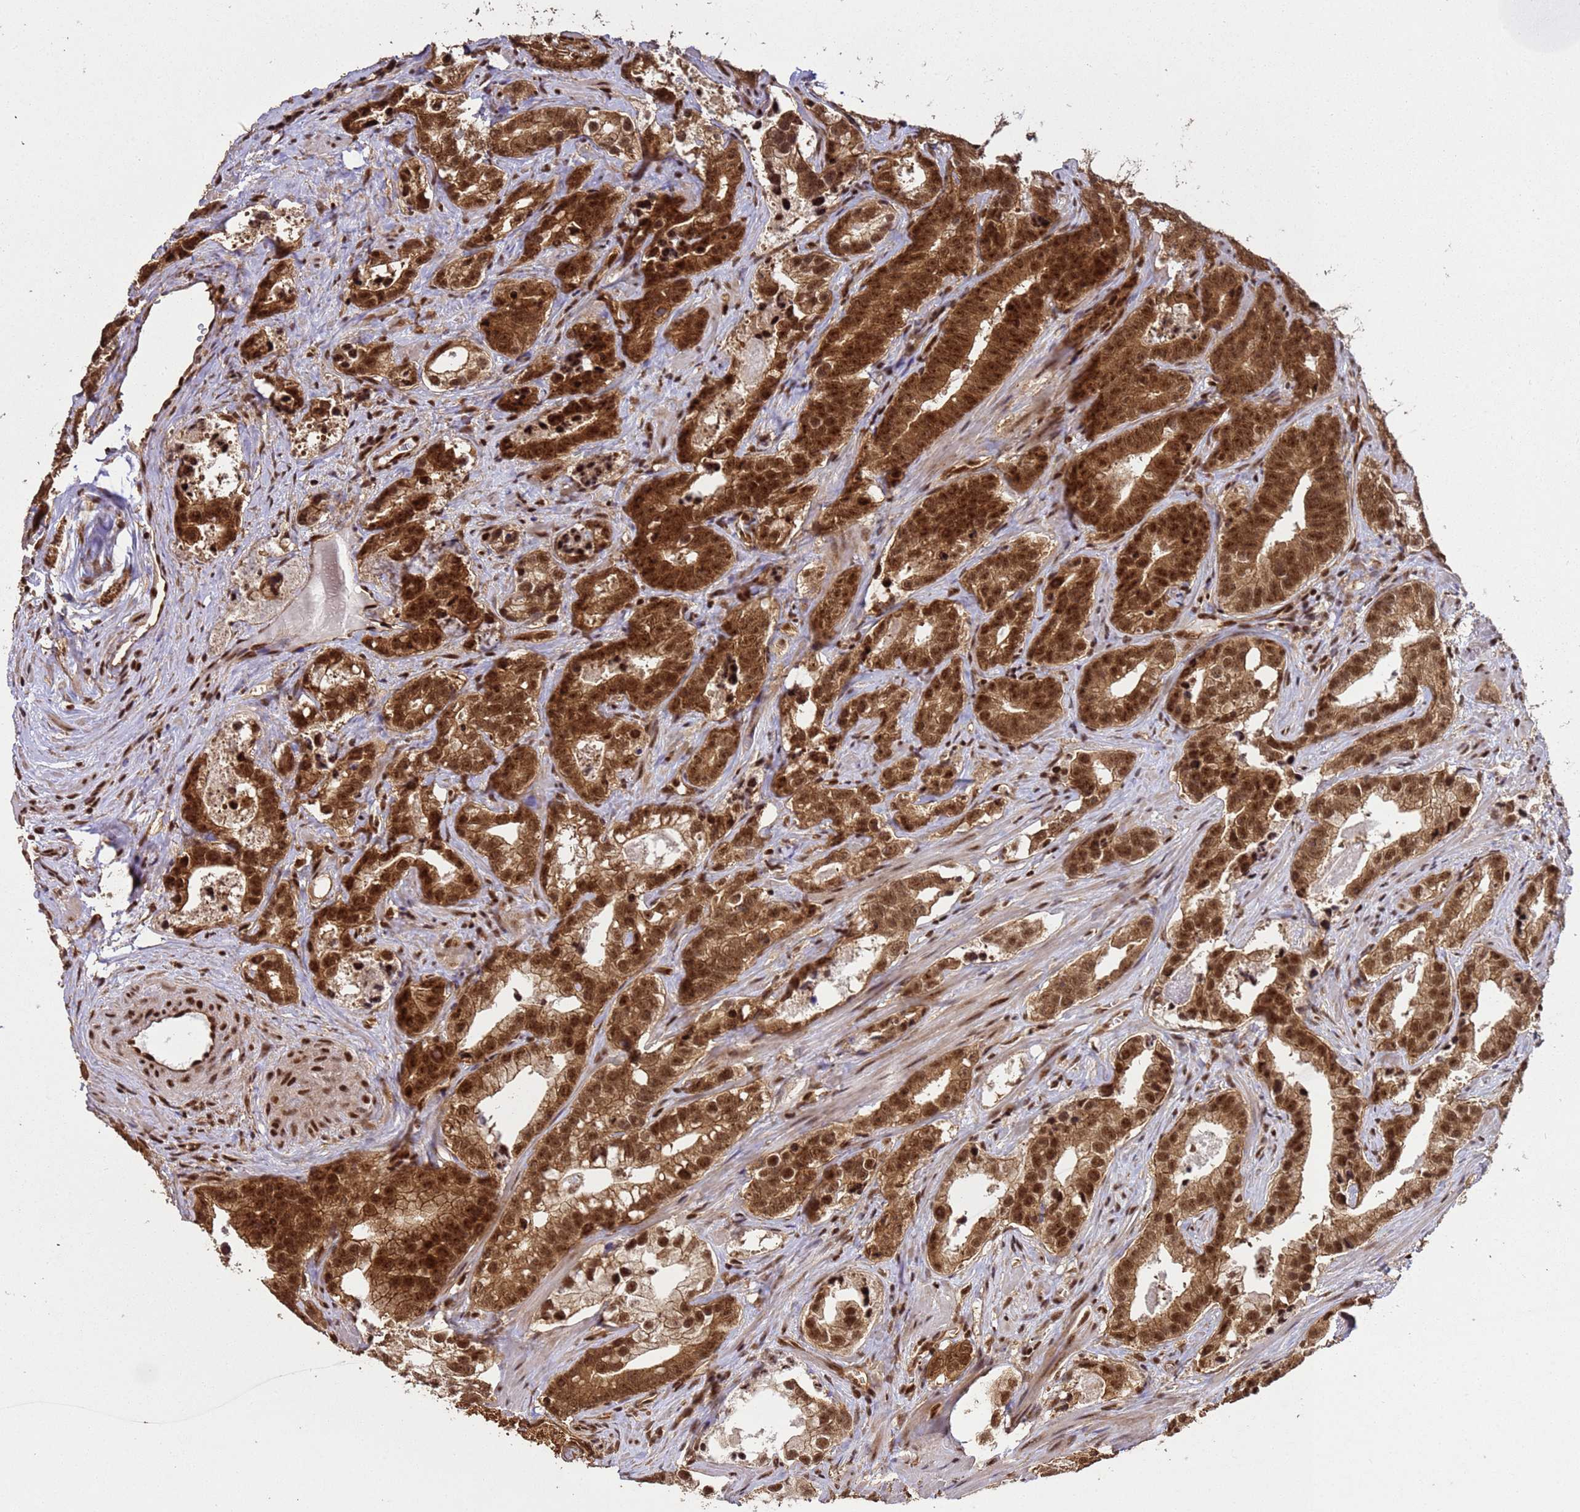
{"staining": {"intensity": "strong", "quantity": ">75%", "location": "cytoplasmic/membranous,nuclear"}, "tissue": "prostate cancer", "cell_type": "Tumor cells", "image_type": "cancer", "snomed": [{"axis": "morphology", "description": "Adenocarcinoma, High grade"}, {"axis": "topography", "description": "Prostate"}], "caption": "The image exhibits staining of prostate cancer, revealing strong cytoplasmic/membranous and nuclear protein expression (brown color) within tumor cells. (brown staining indicates protein expression, while blue staining denotes nuclei).", "gene": "SYF2", "patient": {"sex": "male", "age": 62}}